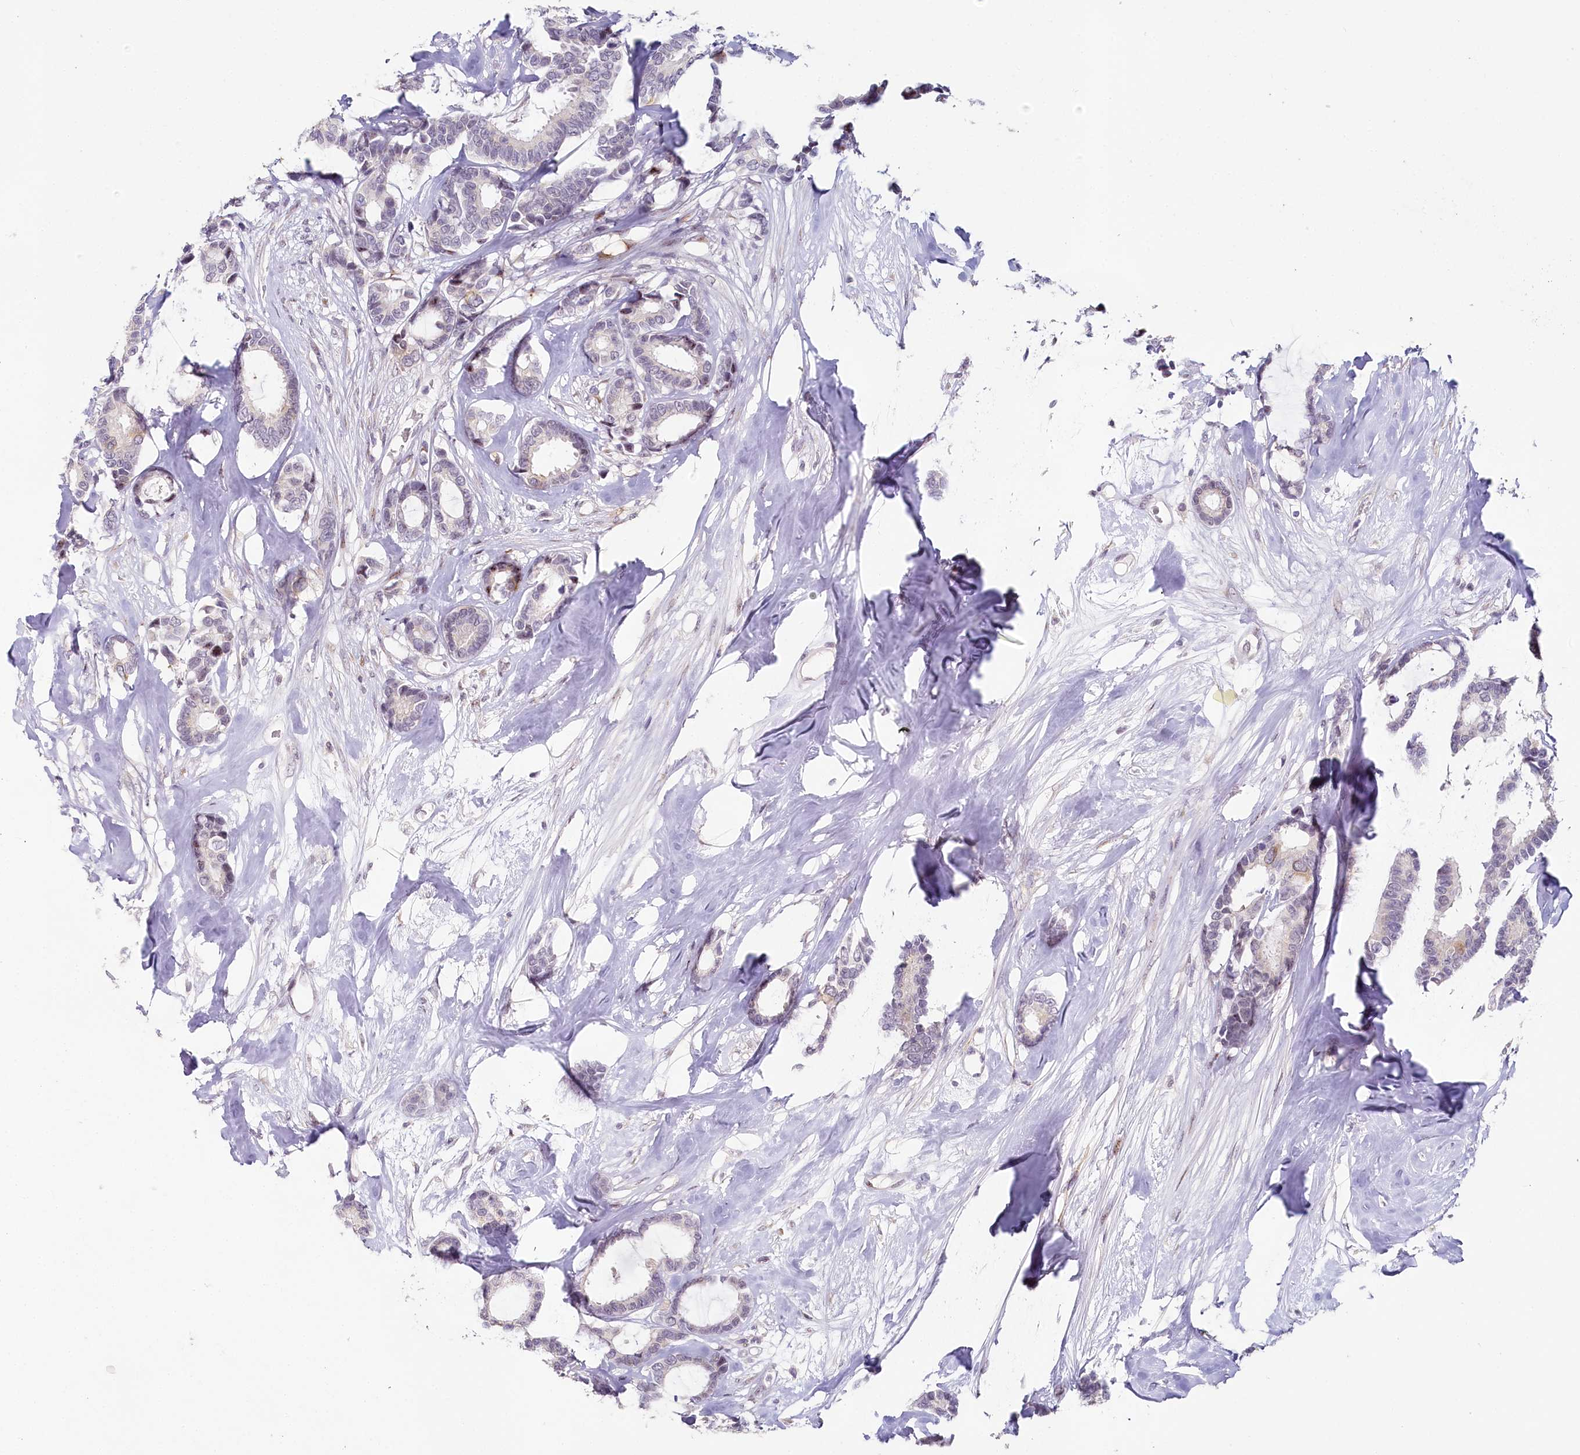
{"staining": {"intensity": "weak", "quantity": "<25%", "location": "cytoplasmic/membranous"}, "tissue": "breast cancer", "cell_type": "Tumor cells", "image_type": "cancer", "snomed": [{"axis": "morphology", "description": "Duct carcinoma"}, {"axis": "topography", "description": "Breast"}], "caption": "Photomicrograph shows no protein expression in tumor cells of breast intraductal carcinoma tissue. Nuclei are stained in blue.", "gene": "HPD", "patient": {"sex": "female", "age": 87}}